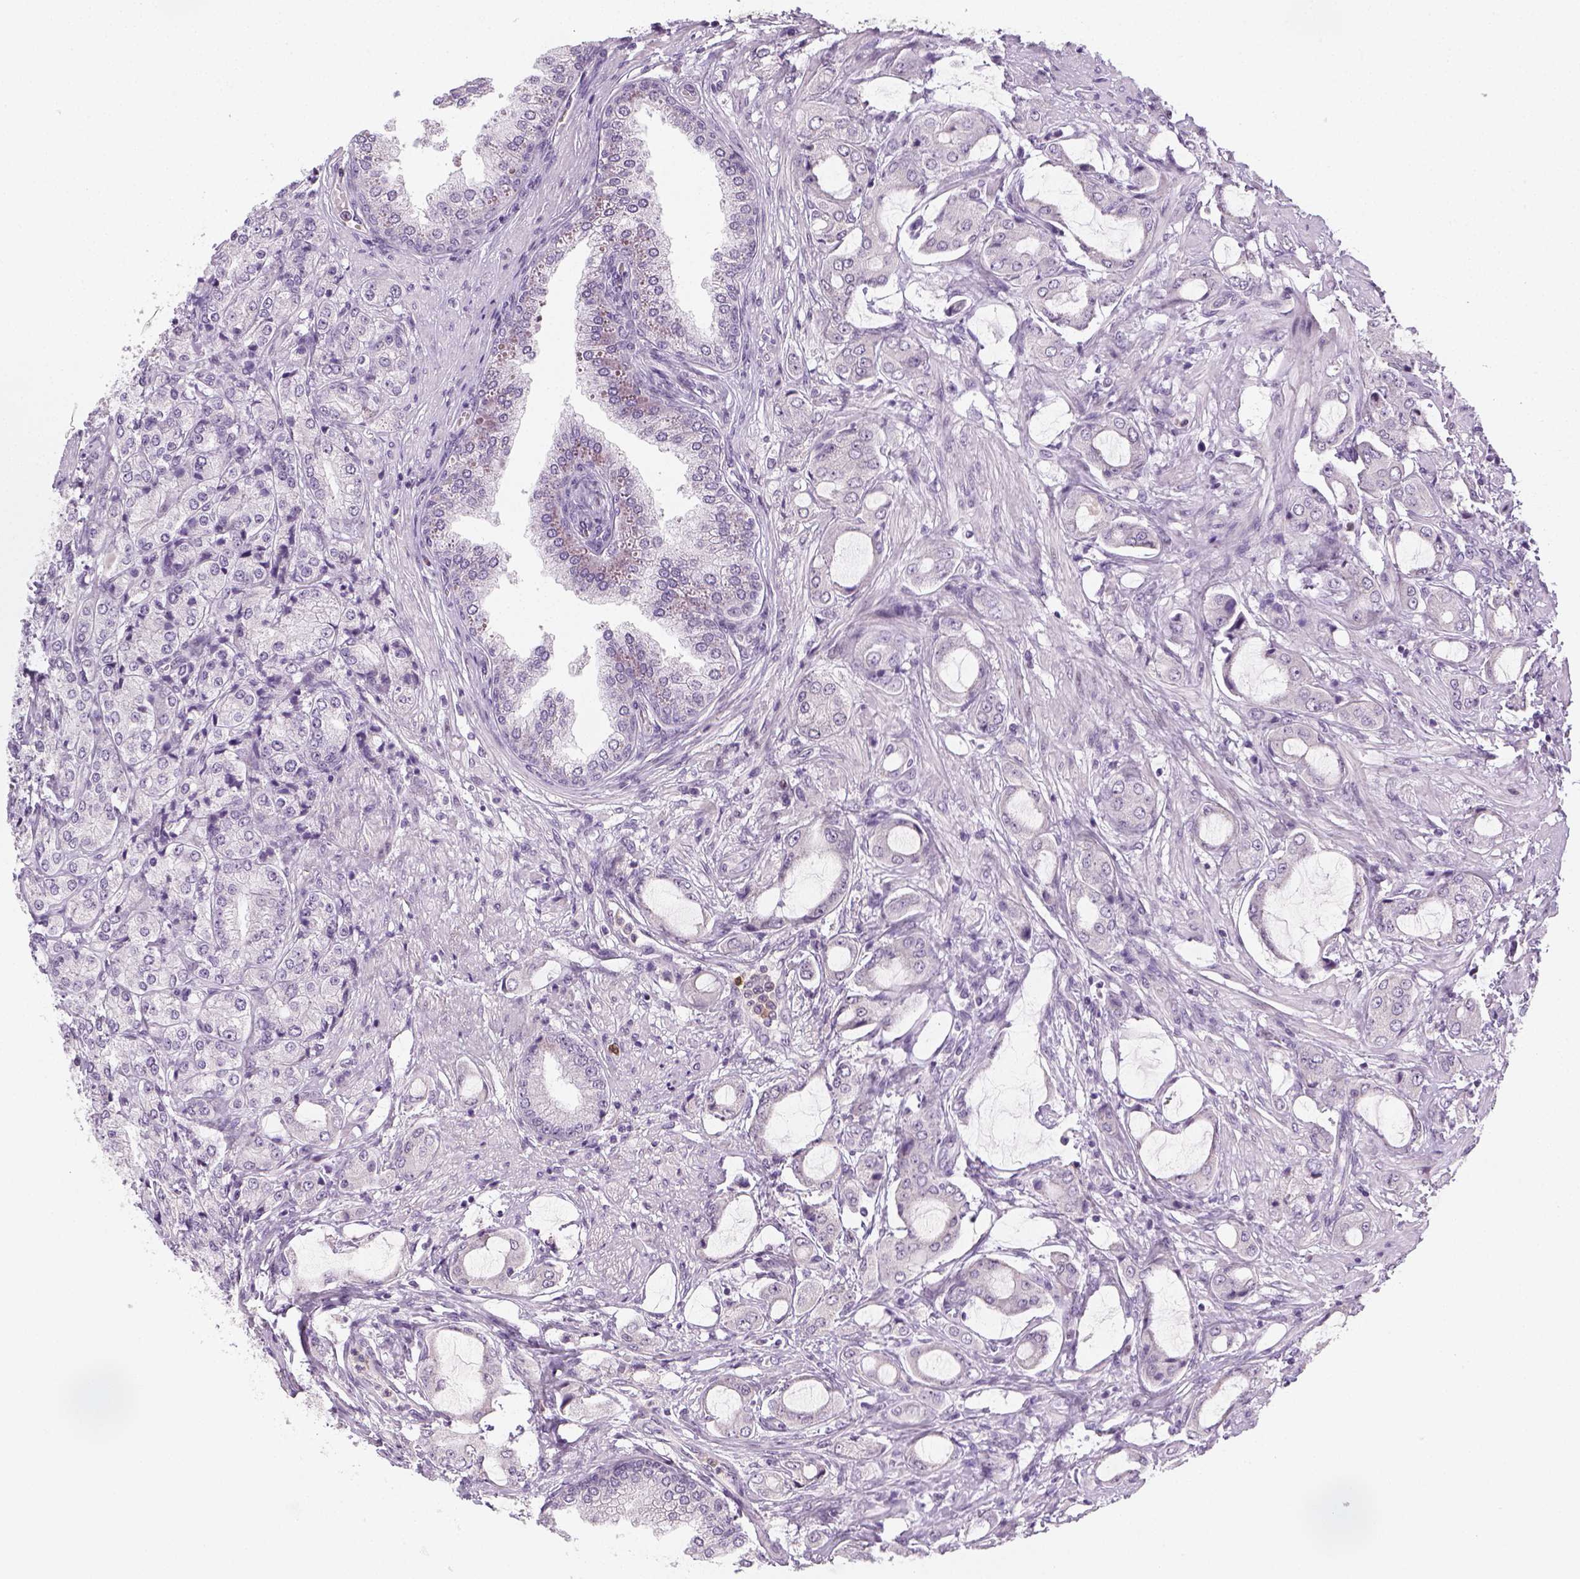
{"staining": {"intensity": "negative", "quantity": "none", "location": "none"}, "tissue": "prostate cancer", "cell_type": "Tumor cells", "image_type": "cancer", "snomed": [{"axis": "morphology", "description": "Adenocarcinoma, NOS"}, {"axis": "topography", "description": "Prostate"}], "caption": "Immunohistochemical staining of human prostate cancer exhibits no significant positivity in tumor cells.", "gene": "MAGEB3", "patient": {"sex": "male", "age": 63}}